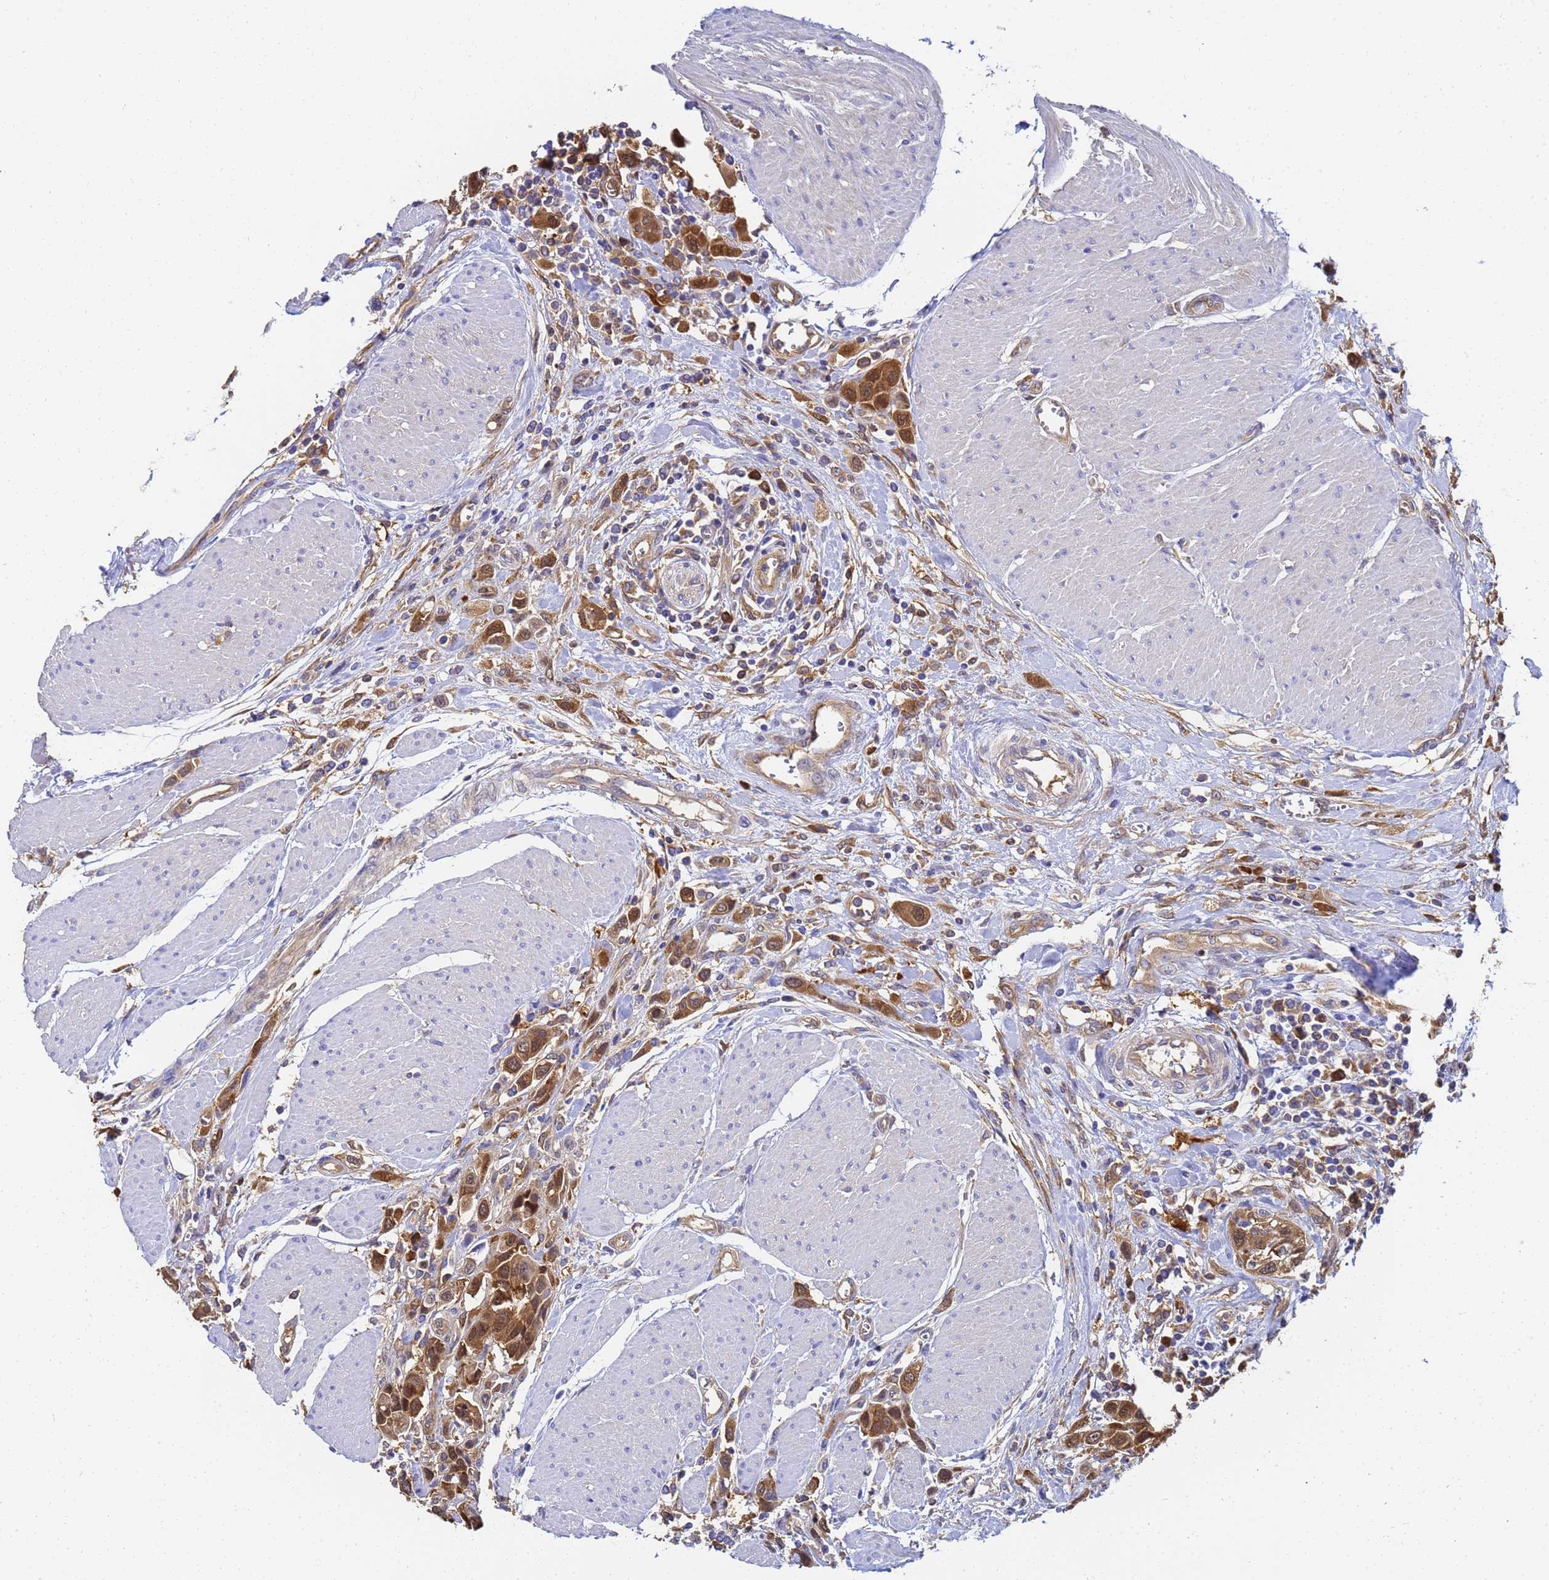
{"staining": {"intensity": "moderate", "quantity": ">75%", "location": "cytoplasmic/membranous,nuclear"}, "tissue": "urothelial cancer", "cell_type": "Tumor cells", "image_type": "cancer", "snomed": [{"axis": "morphology", "description": "Urothelial carcinoma, High grade"}, {"axis": "topography", "description": "Urinary bladder"}], "caption": "Immunohistochemical staining of urothelial cancer shows medium levels of moderate cytoplasmic/membranous and nuclear protein positivity in approximately >75% of tumor cells.", "gene": "NME1-NME2", "patient": {"sex": "male", "age": 50}}